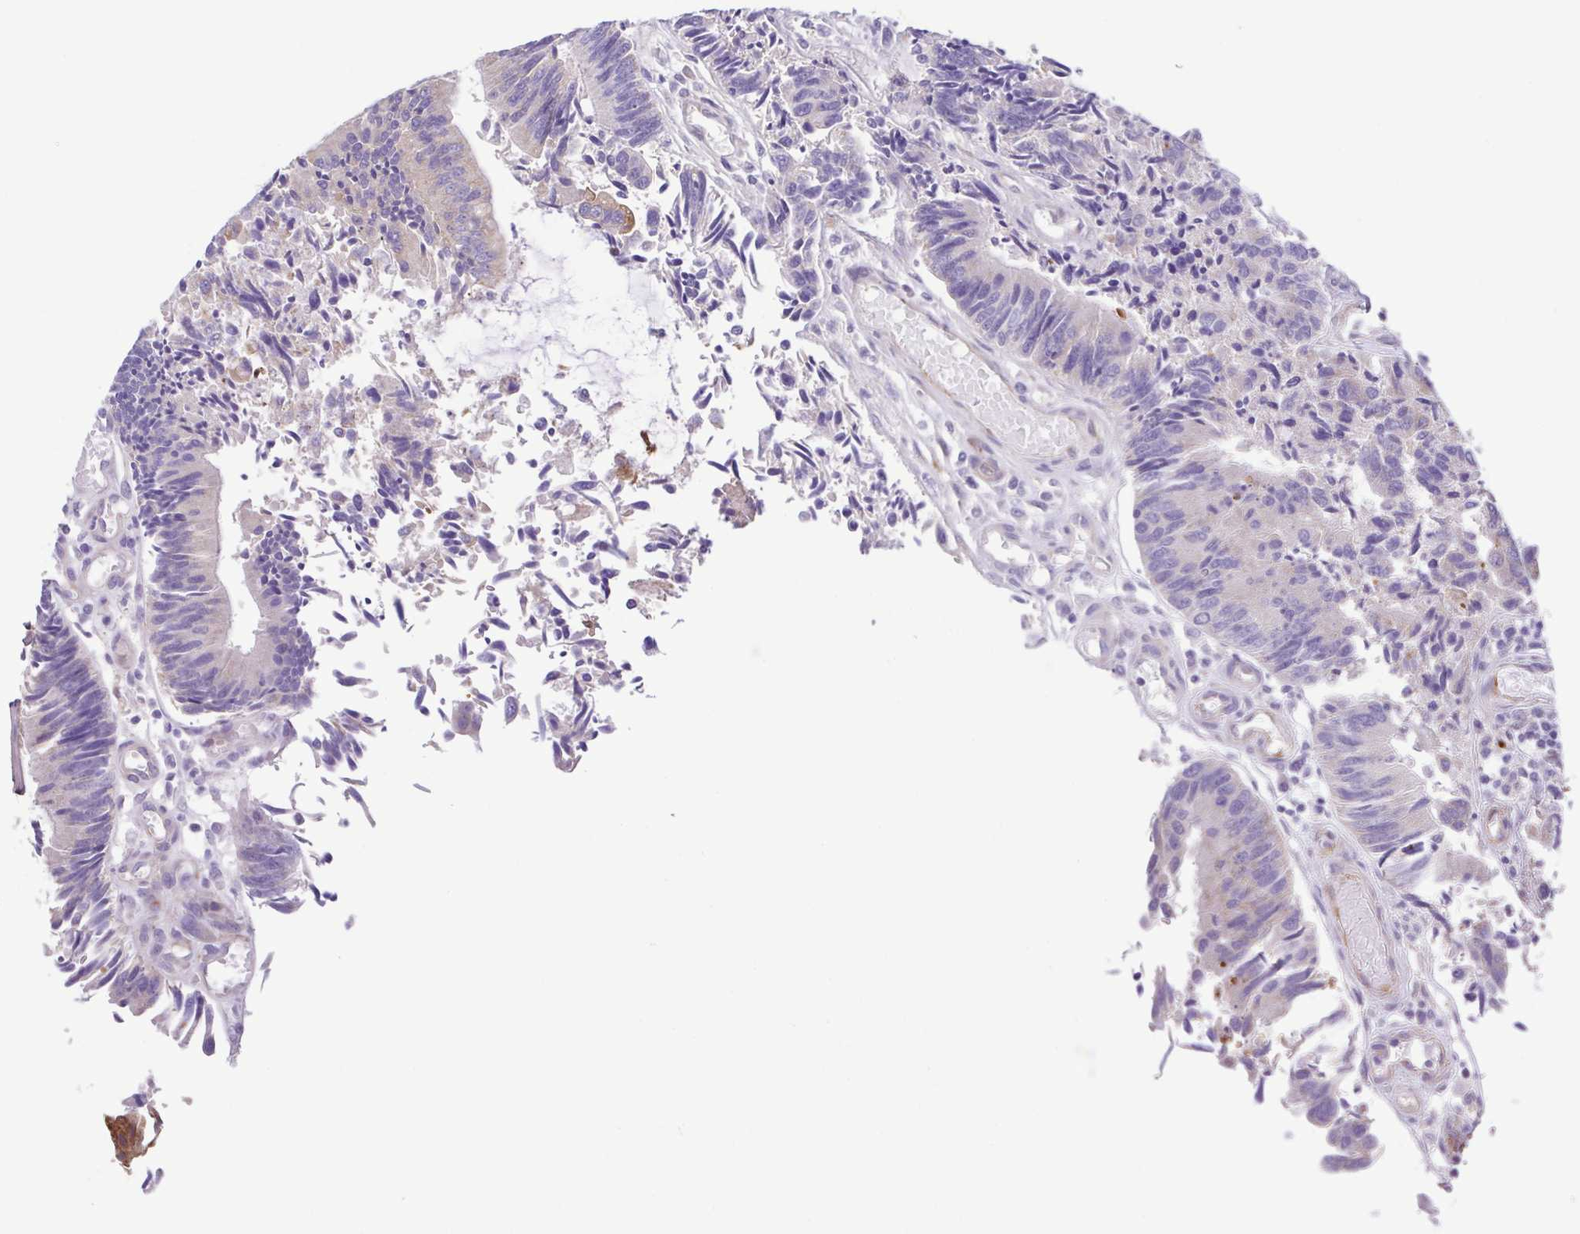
{"staining": {"intensity": "negative", "quantity": "none", "location": "none"}, "tissue": "colorectal cancer", "cell_type": "Tumor cells", "image_type": "cancer", "snomed": [{"axis": "morphology", "description": "Adenocarcinoma, NOS"}, {"axis": "topography", "description": "Colon"}], "caption": "Photomicrograph shows no protein expression in tumor cells of colorectal adenocarcinoma tissue. (Brightfield microscopy of DAB IHC at high magnification).", "gene": "DCLK2", "patient": {"sex": "female", "age": 67}}